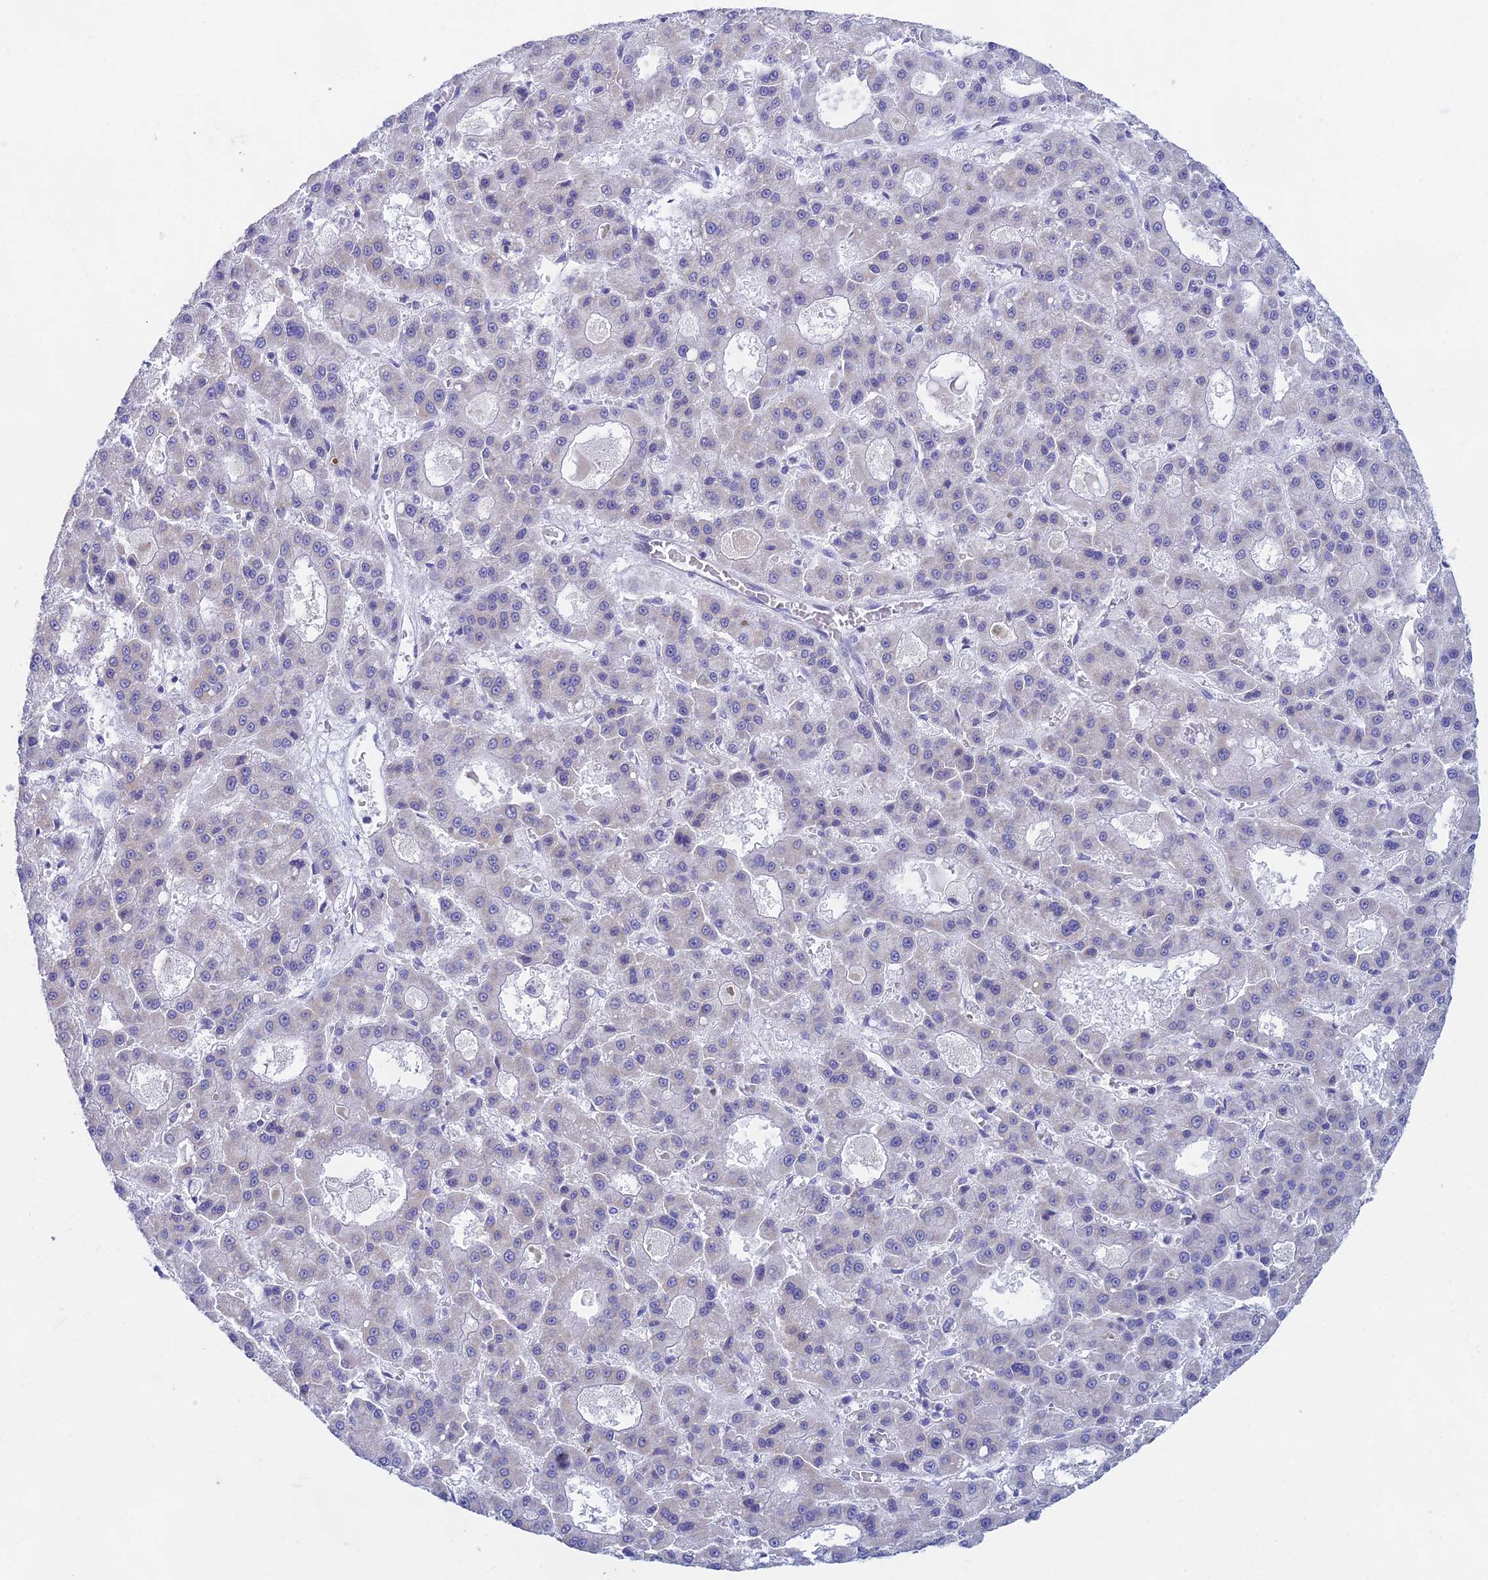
{"staining": {"intensity": "negative", "quantity": "none", "location": "none"}, "tissue": "liver cancer", "cell_type": "Tumor cells", "image_type": "cancer", "snomed": [{"axis": "morphology", "description": "Carcinoma, Hepatocellular, NOS"}, {"axis": "topography", "description": "Liver"}], "caption": "Tumor cells show no significant protein staining in liver hepatocellular carcinoma. (DAB immunohistochemistry with hematoxylin counter stain).", "gene": "PRR13", "patient": {"sex": "male", "age": 70}}